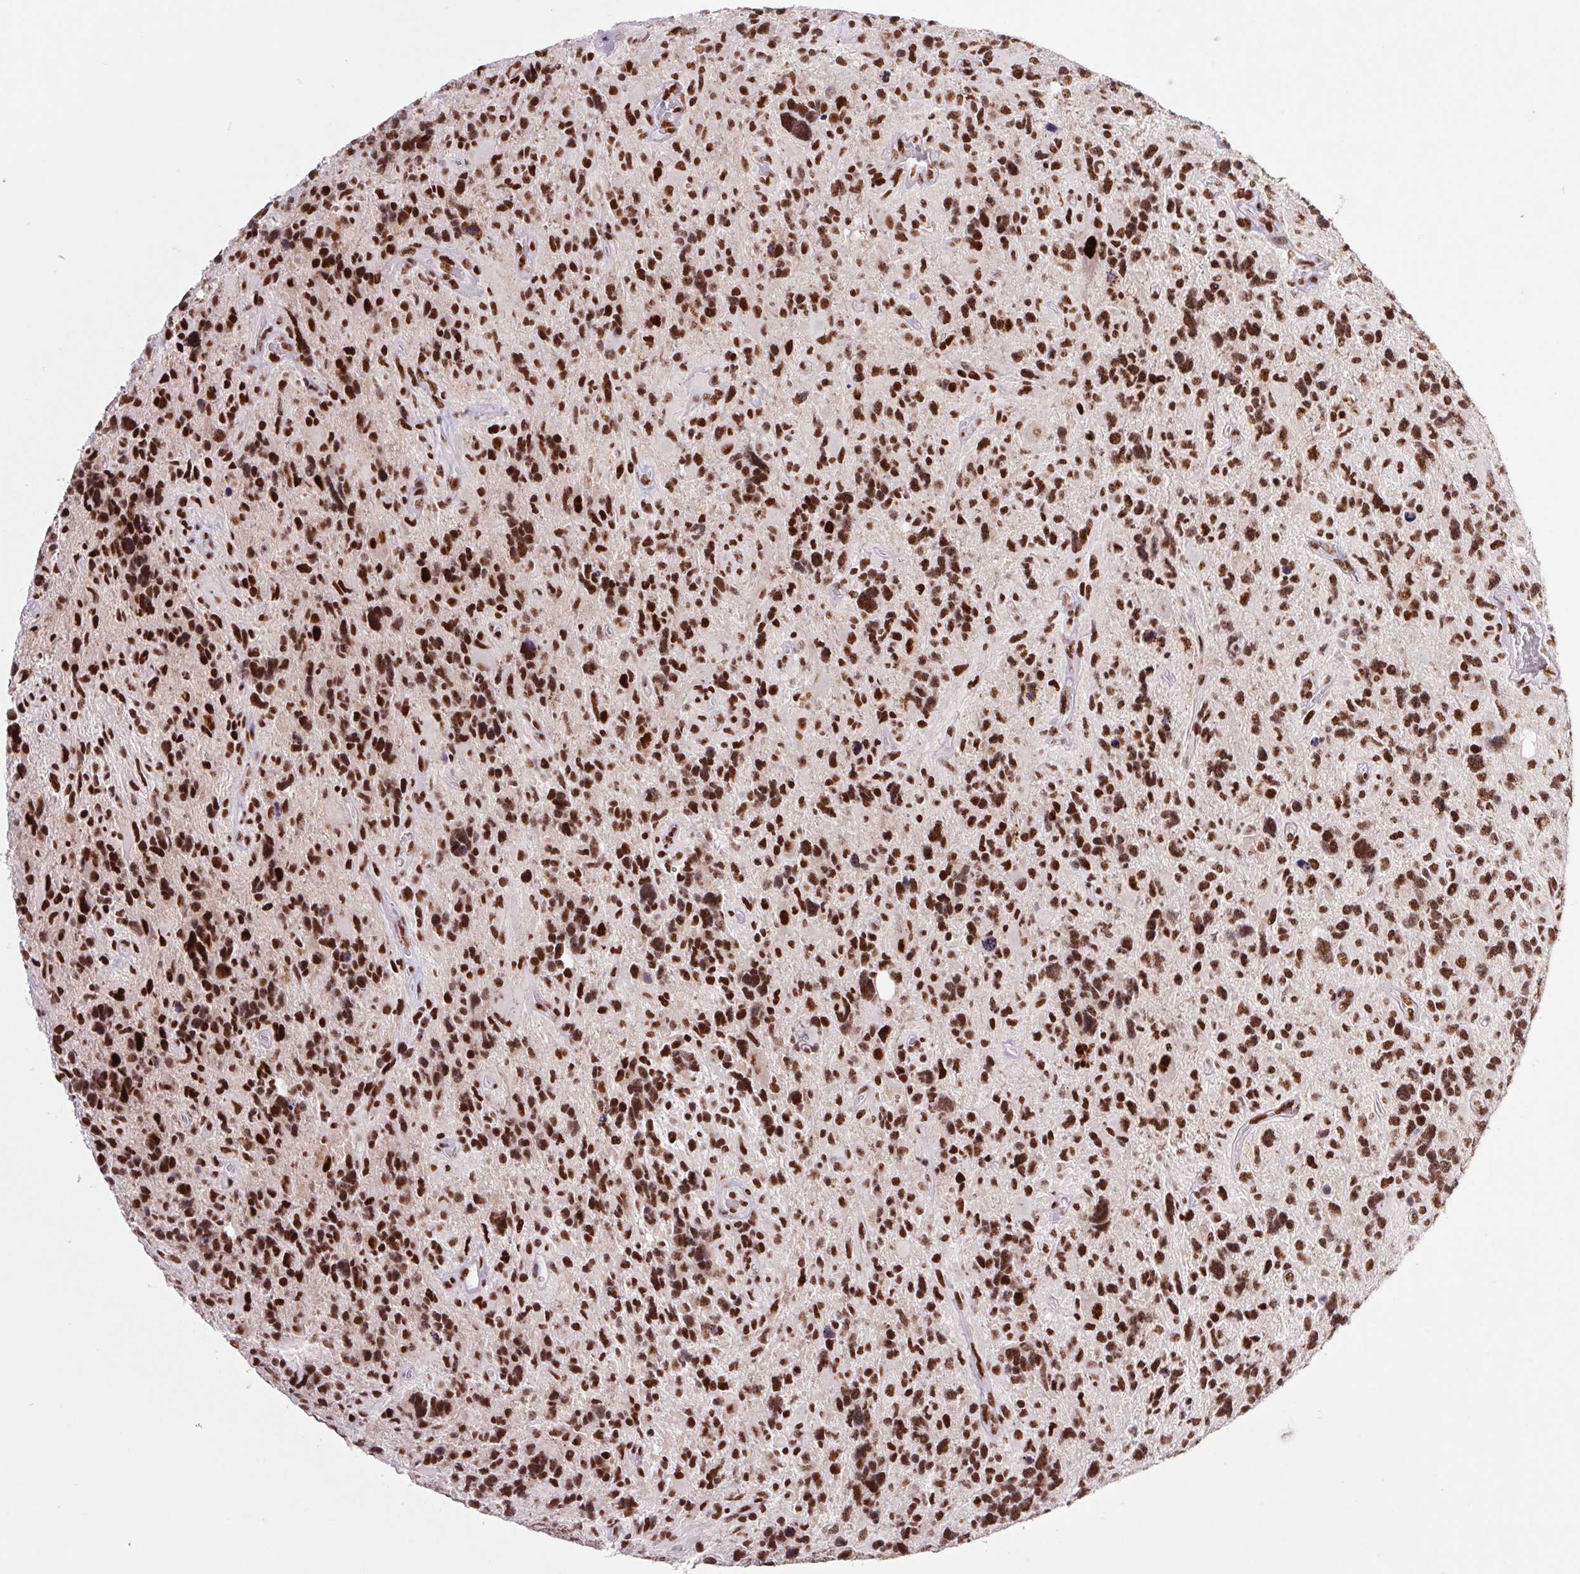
{"staining": {"intensity": "strong", "quantity": ">75%", "location": "nuclear"}, "tissue": "glioma", "cell_type": "Tumor cells", "image_type": "cancer", "snomed": [{"axis": "morphology", "description": "Glioma, malignant, High grade"}, {"axis": "topography", "description": "Brain"}], "caption": "IHC image of human malignant high-grade glioma stained for a protein (brown), which shows high levels of strong nuclear positivity in about >75% of tumor cells.", "gene": "LDLRAD4", "patient": {"sex": "male", "age": 49}}